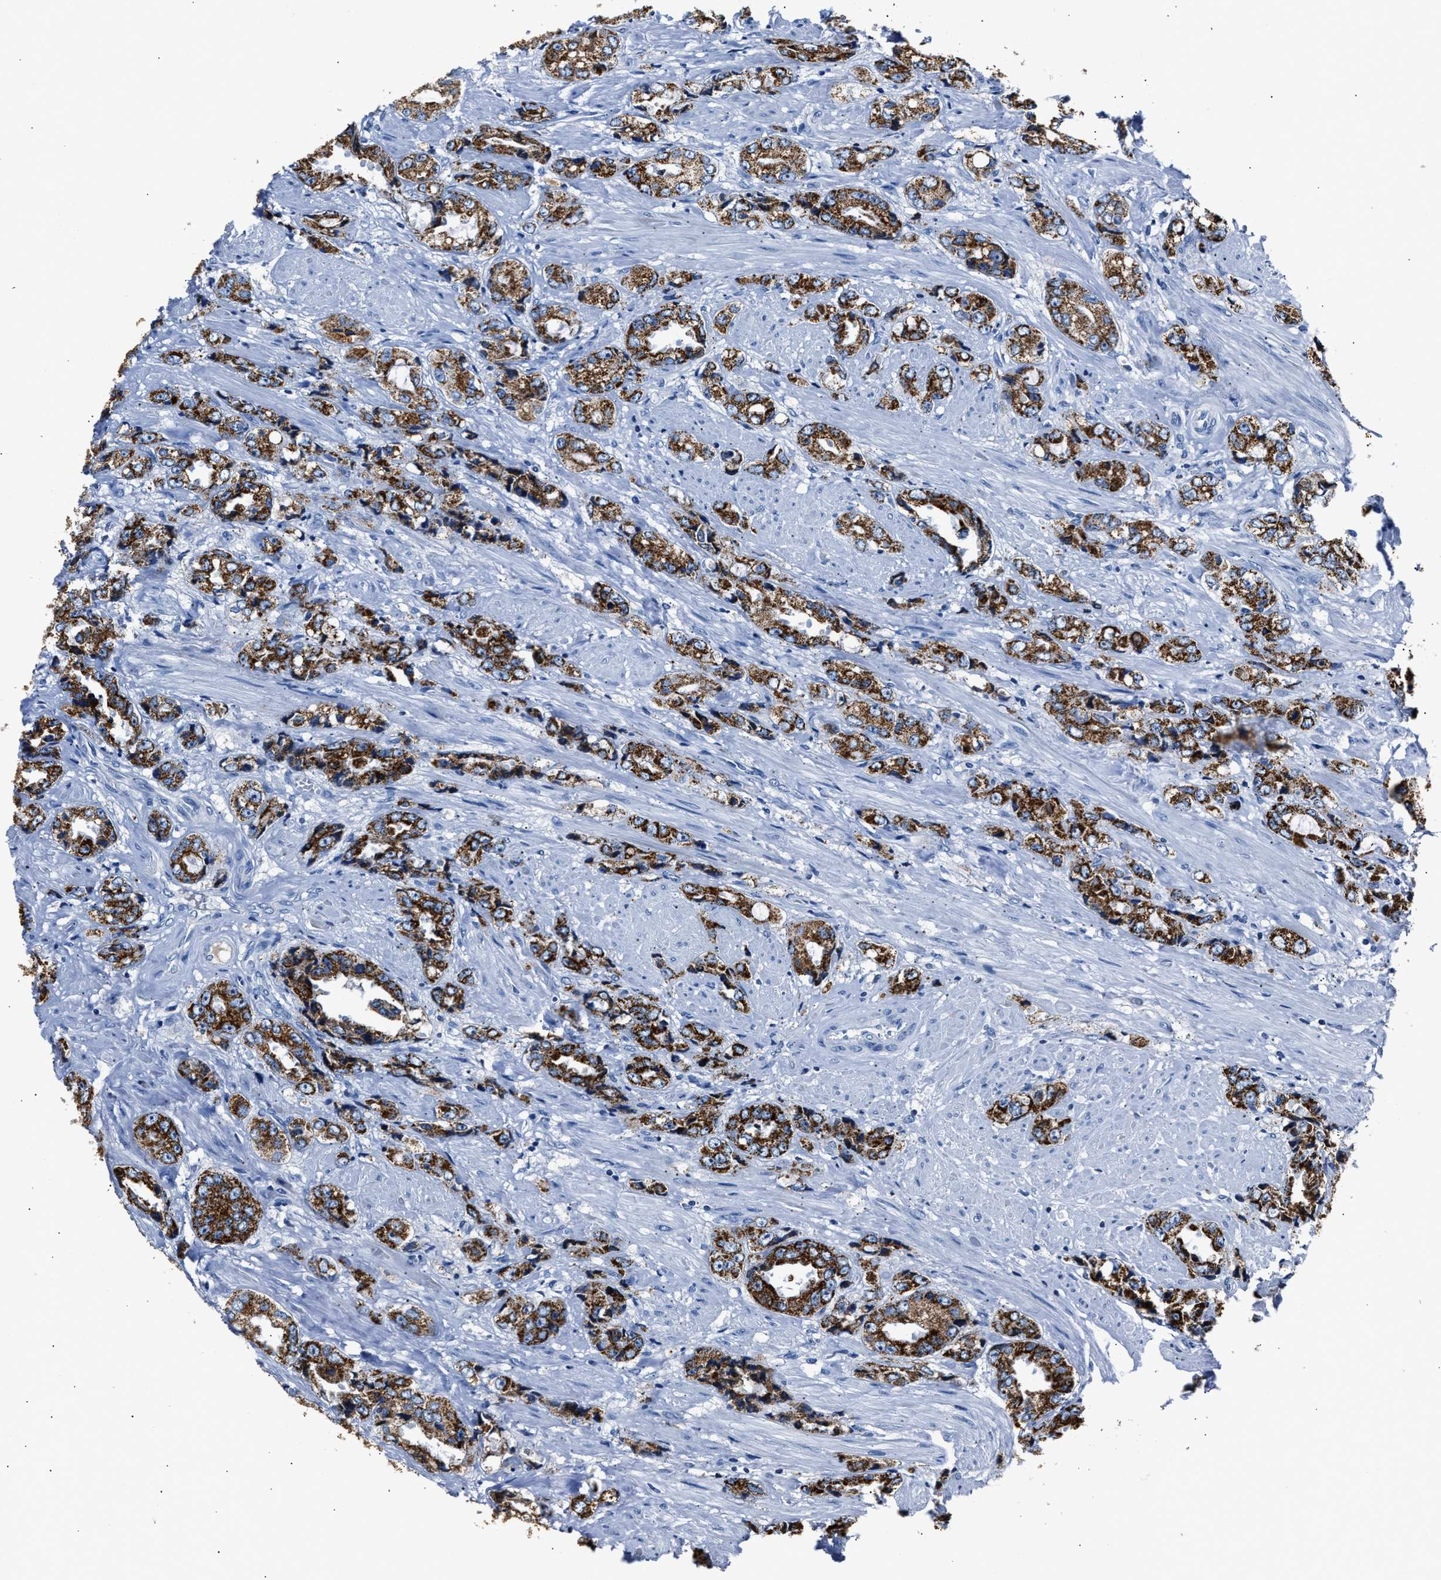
{"staining": {"intensity": "strong", "quantity": ">75%", "location": "cytoplasmic/membranous"}, "tissue": "prostate cancer", "cell_type": "Tumor cells", "image_type": "cancer", "snomed": [{"axis": "morphology", "description": "Adenocarcinoma, High grade"}, {"axis": "topography", "description": "Prostate"}], "caption": "Human prostate cancer (adenocarcinoma (high-grade)) stained with a protein marker reveals strong staining in tumor cells.", "gene": "AMACR", "patient": {"sex": "male", "age": 61}}